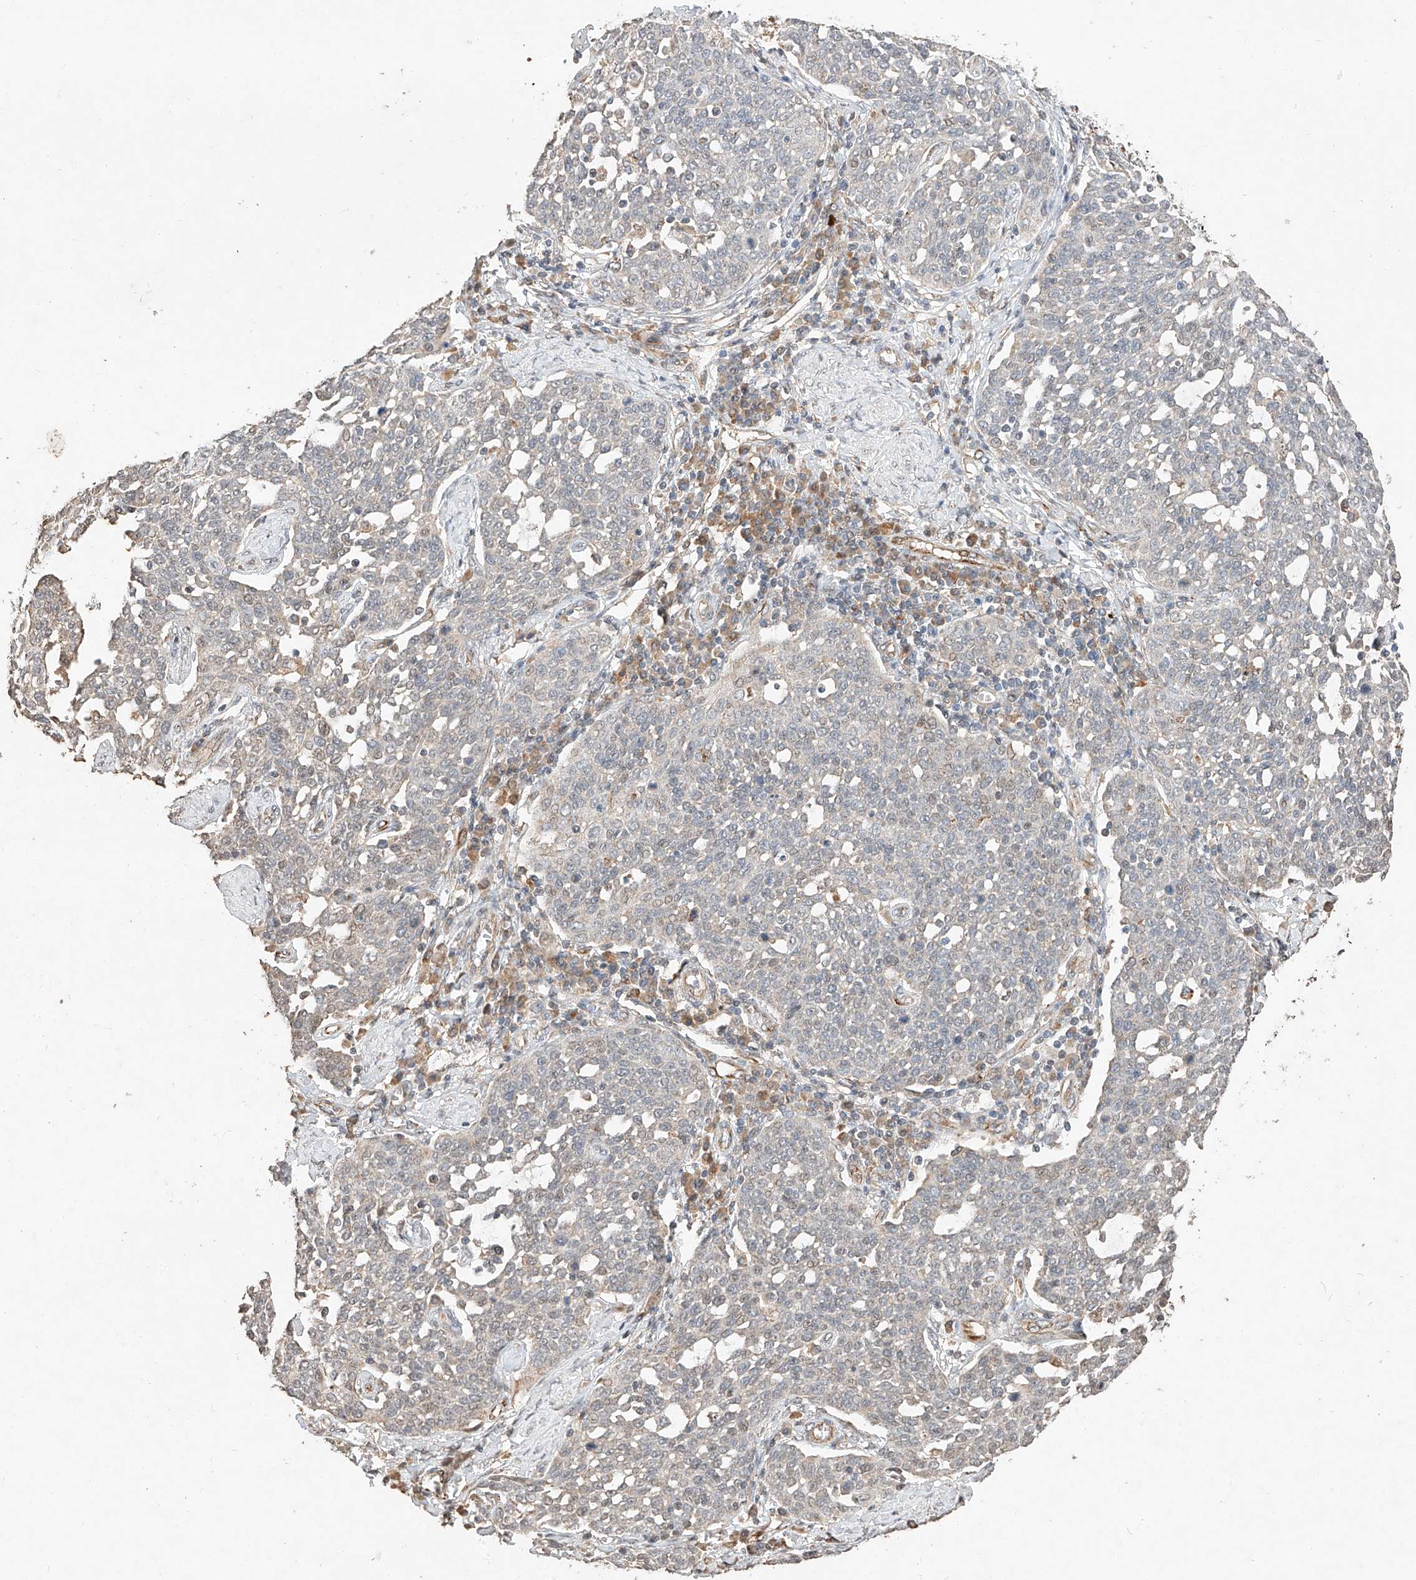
{"staining": {"intensity": "negative", "quantity": "none", "location": "none"}, "tissue": "cervical cancer", "cell_type": "Tumor cells", "image_type": "cancer", "snomed": [{"axis": "morphology", "description": "Squamous cell carcinoma, NOS"}, {"axis": "topography", "description": "Cervix"}], "caption": "Immunohistochemistry micrograph of squamous cell carcinoma (cervical) stained for a protein (brown), which exhibits no positivity in tumor cells. (DAB IHC with hematoxylin counter stain).", "gene": "SUSD6", "patient": {"sex": "female", "age": 34}}